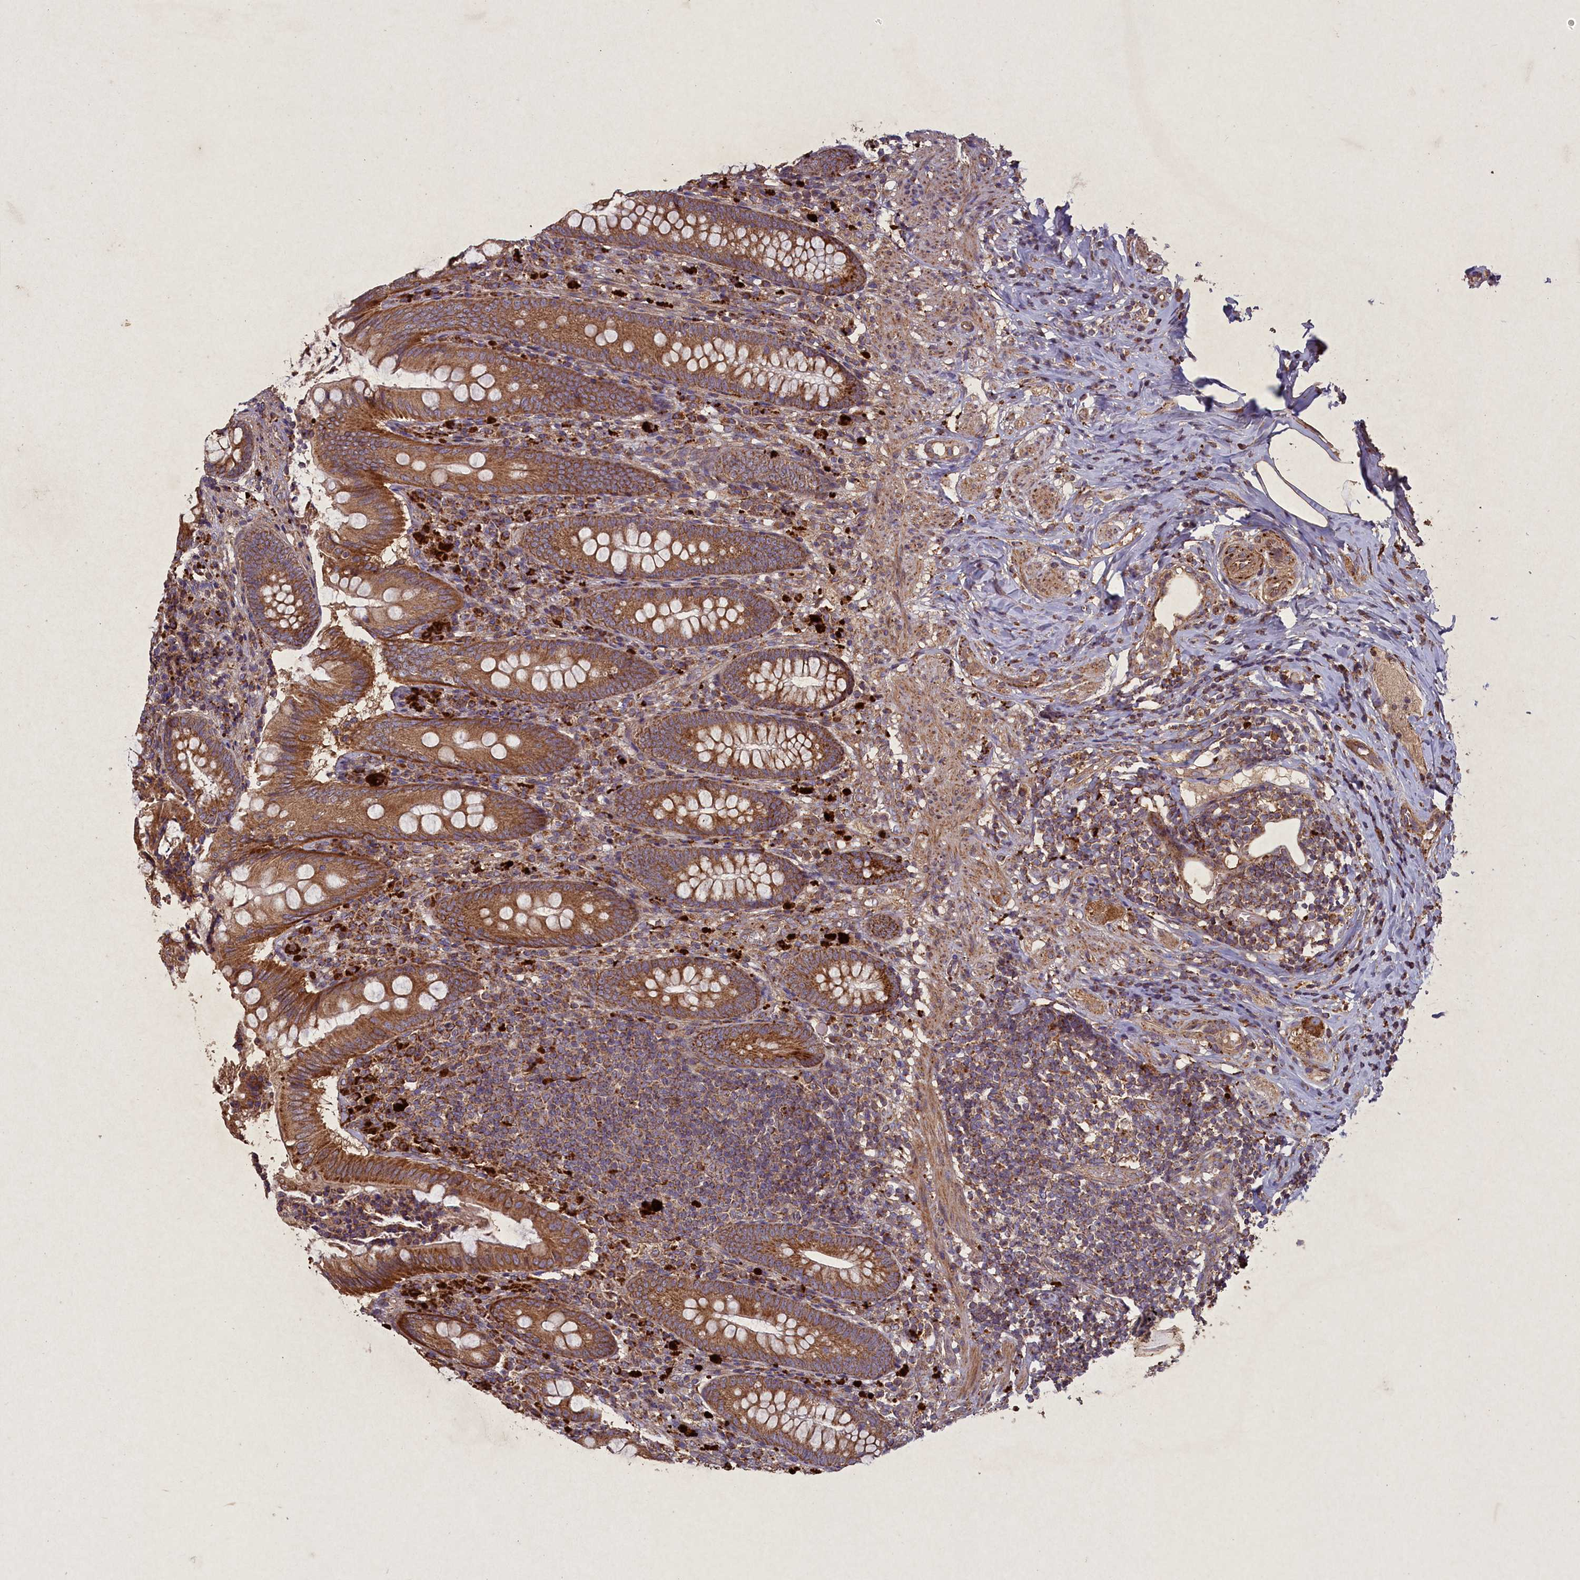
{"staining": {"intensity": "moderate", "quantity": ">75%", "location": "cytoplasmic/membranous"}, "tissue": "appendix", "cell_type": "Glandular cells", "image_type": "normal", "snomed": [{"axis": "morphology", "description": "Normal tissue, NOS"}, {"axis": "topography", "description": "Appendix"}], "caption": "DAB immunohistochemical staining of benign human appendix shows moderate cytoplasmic/membranous protein positivity in approximately >75% of glandular cells.", "gene": "CIAO2B", "patient": {"sex": "male", "age": 55}}